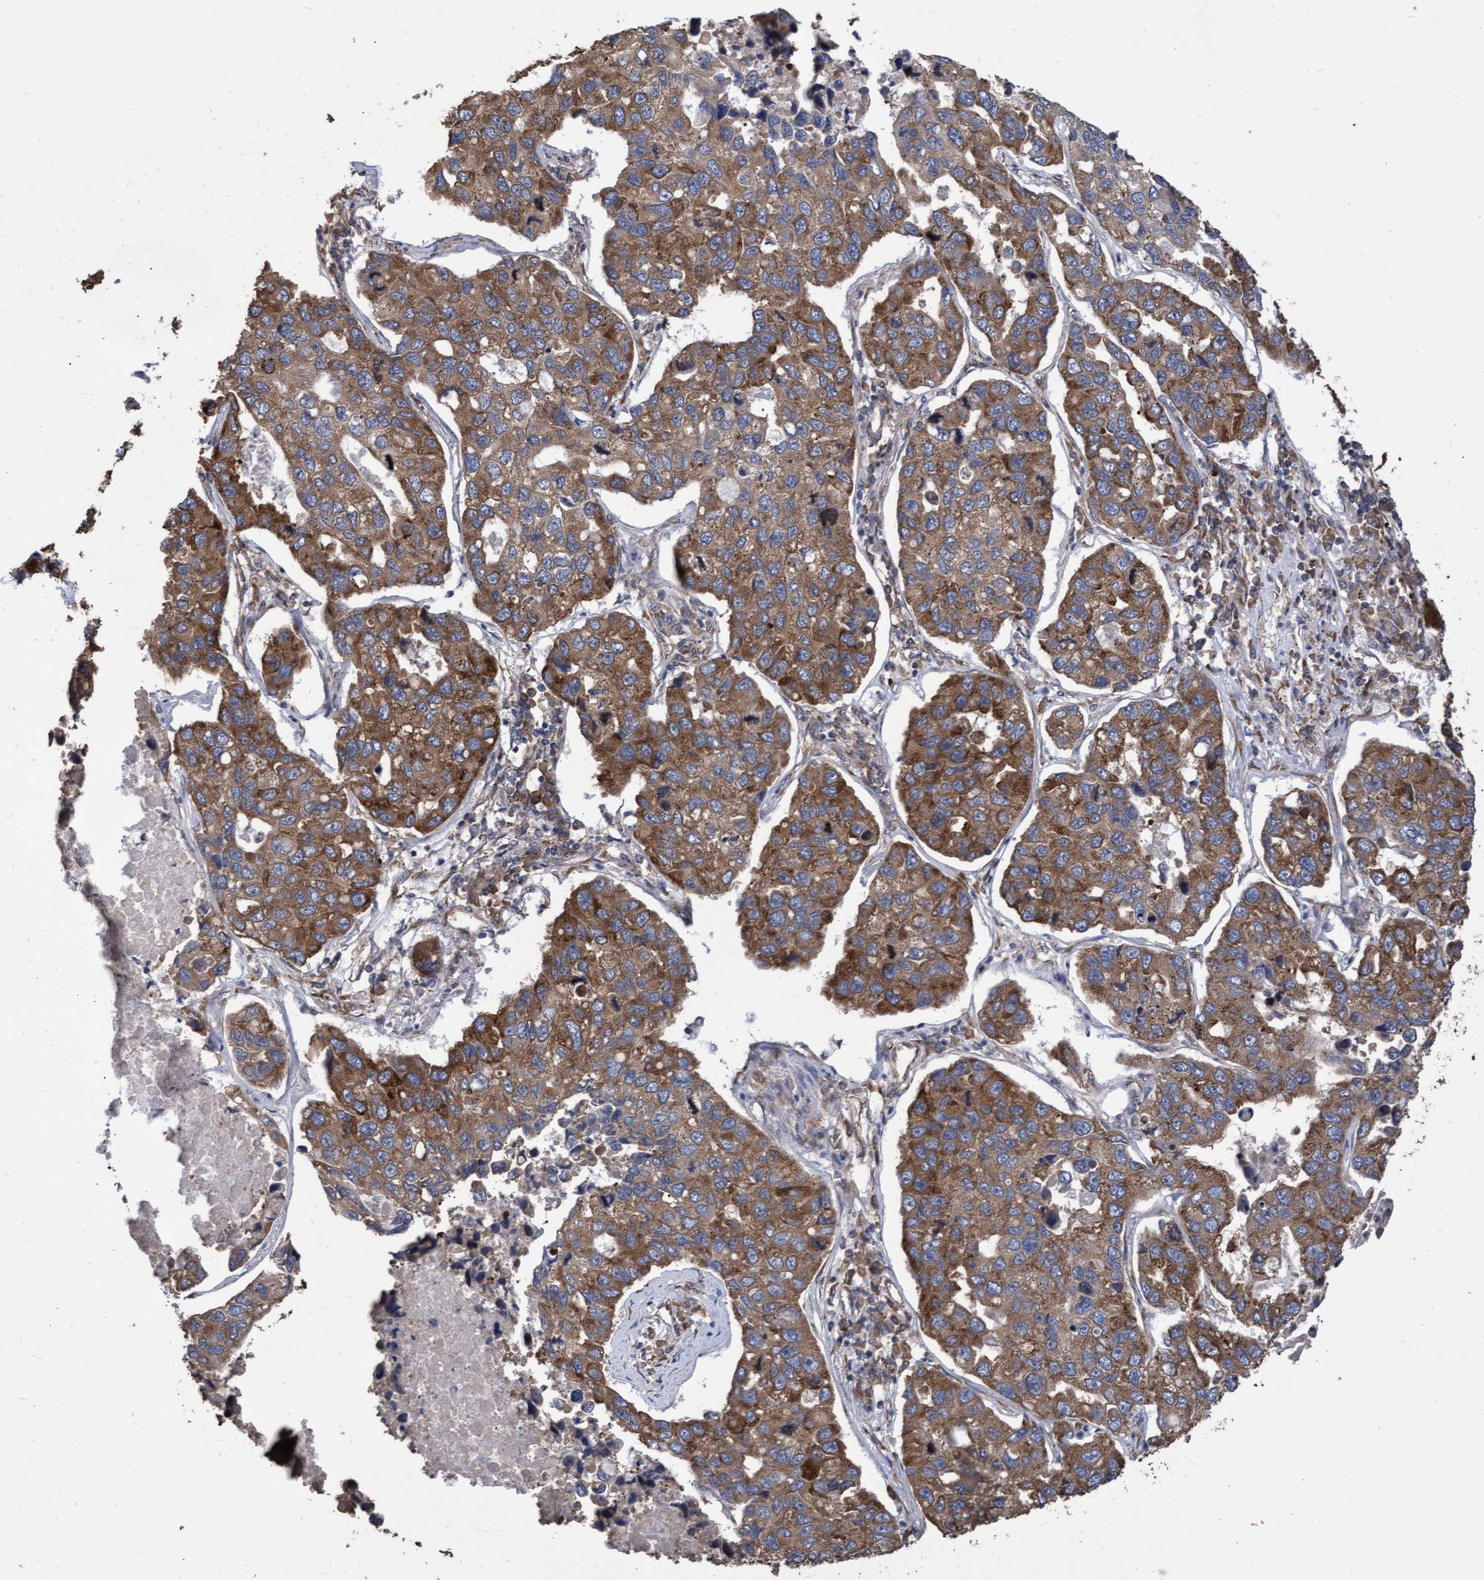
{"staining": {"intensity": "strong", "quantity": ">75%", "location": "cytoplasmic/membranous"}, "tissue": "lung cancer", "cell_type": "Tumor cells", "image_type": "cancer", "snomed": [{"axis": "morphology", "description": "Adenocarcinoma, NOS"}, {"axis": "topography", "description": "Lung"}], "caption": "Approximately >75% of tumor cells in human adenocarcinoma (lung) demonstrate strong cytoplasmic/membranous protein staining as visualized by brown immunohistochemical staining.", "gene": "ABCF2", "patient": {"sex": "male", "age": 64}}